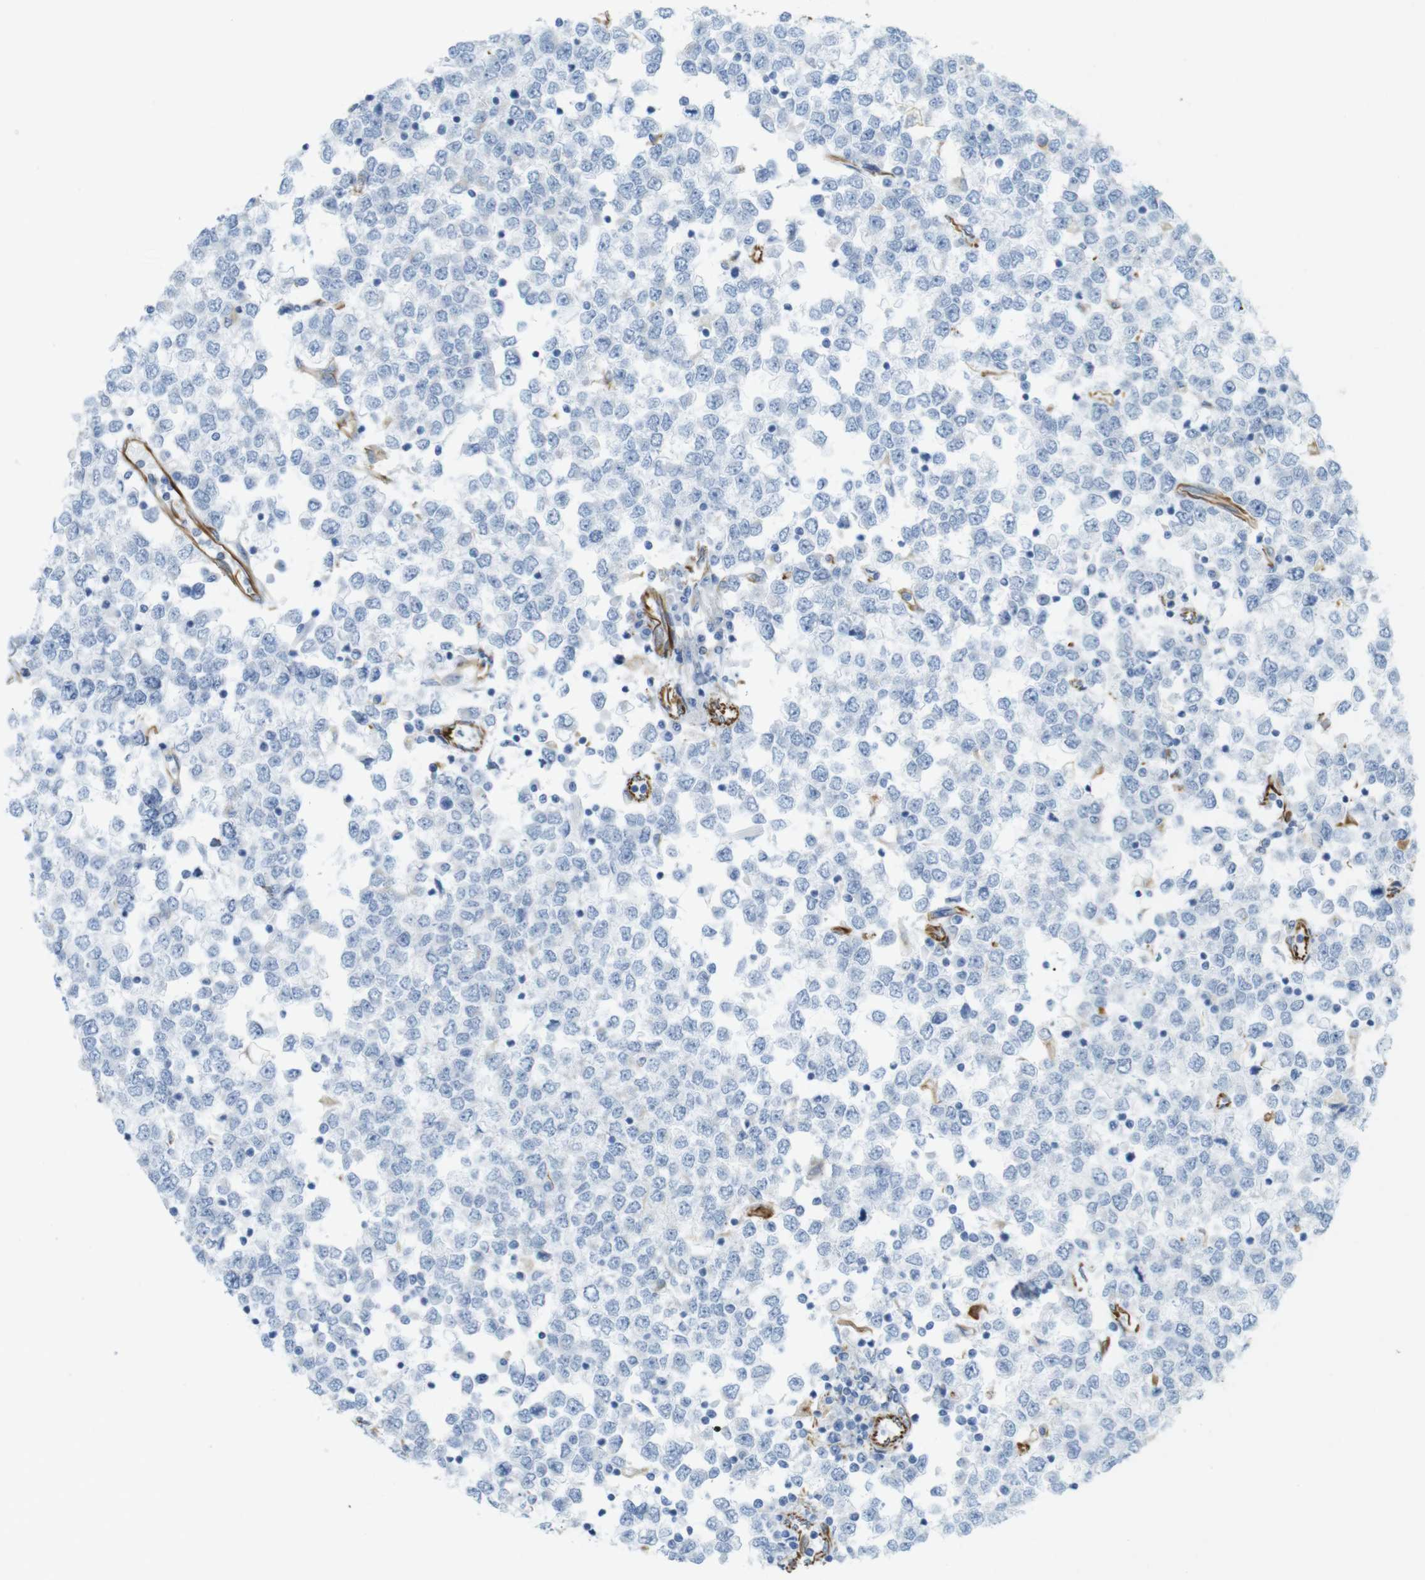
{"staining": {"intensity": "negative", "quantity": "none", "location": "none"}, "tissue": "testis cancer", "cell_type": "Tumor cells", "image_type": "cancer", "snomed": [{"axis": "morphology", "description": "Seminoma, NOS"}, {"axis": "topography", "description": "Testis"}], "caption": "Protein analysis of testis seminoma shows no significant expression in tumor cells.", "gene": "MS4A10", "patient": {"sex": "male", "age": 65}}